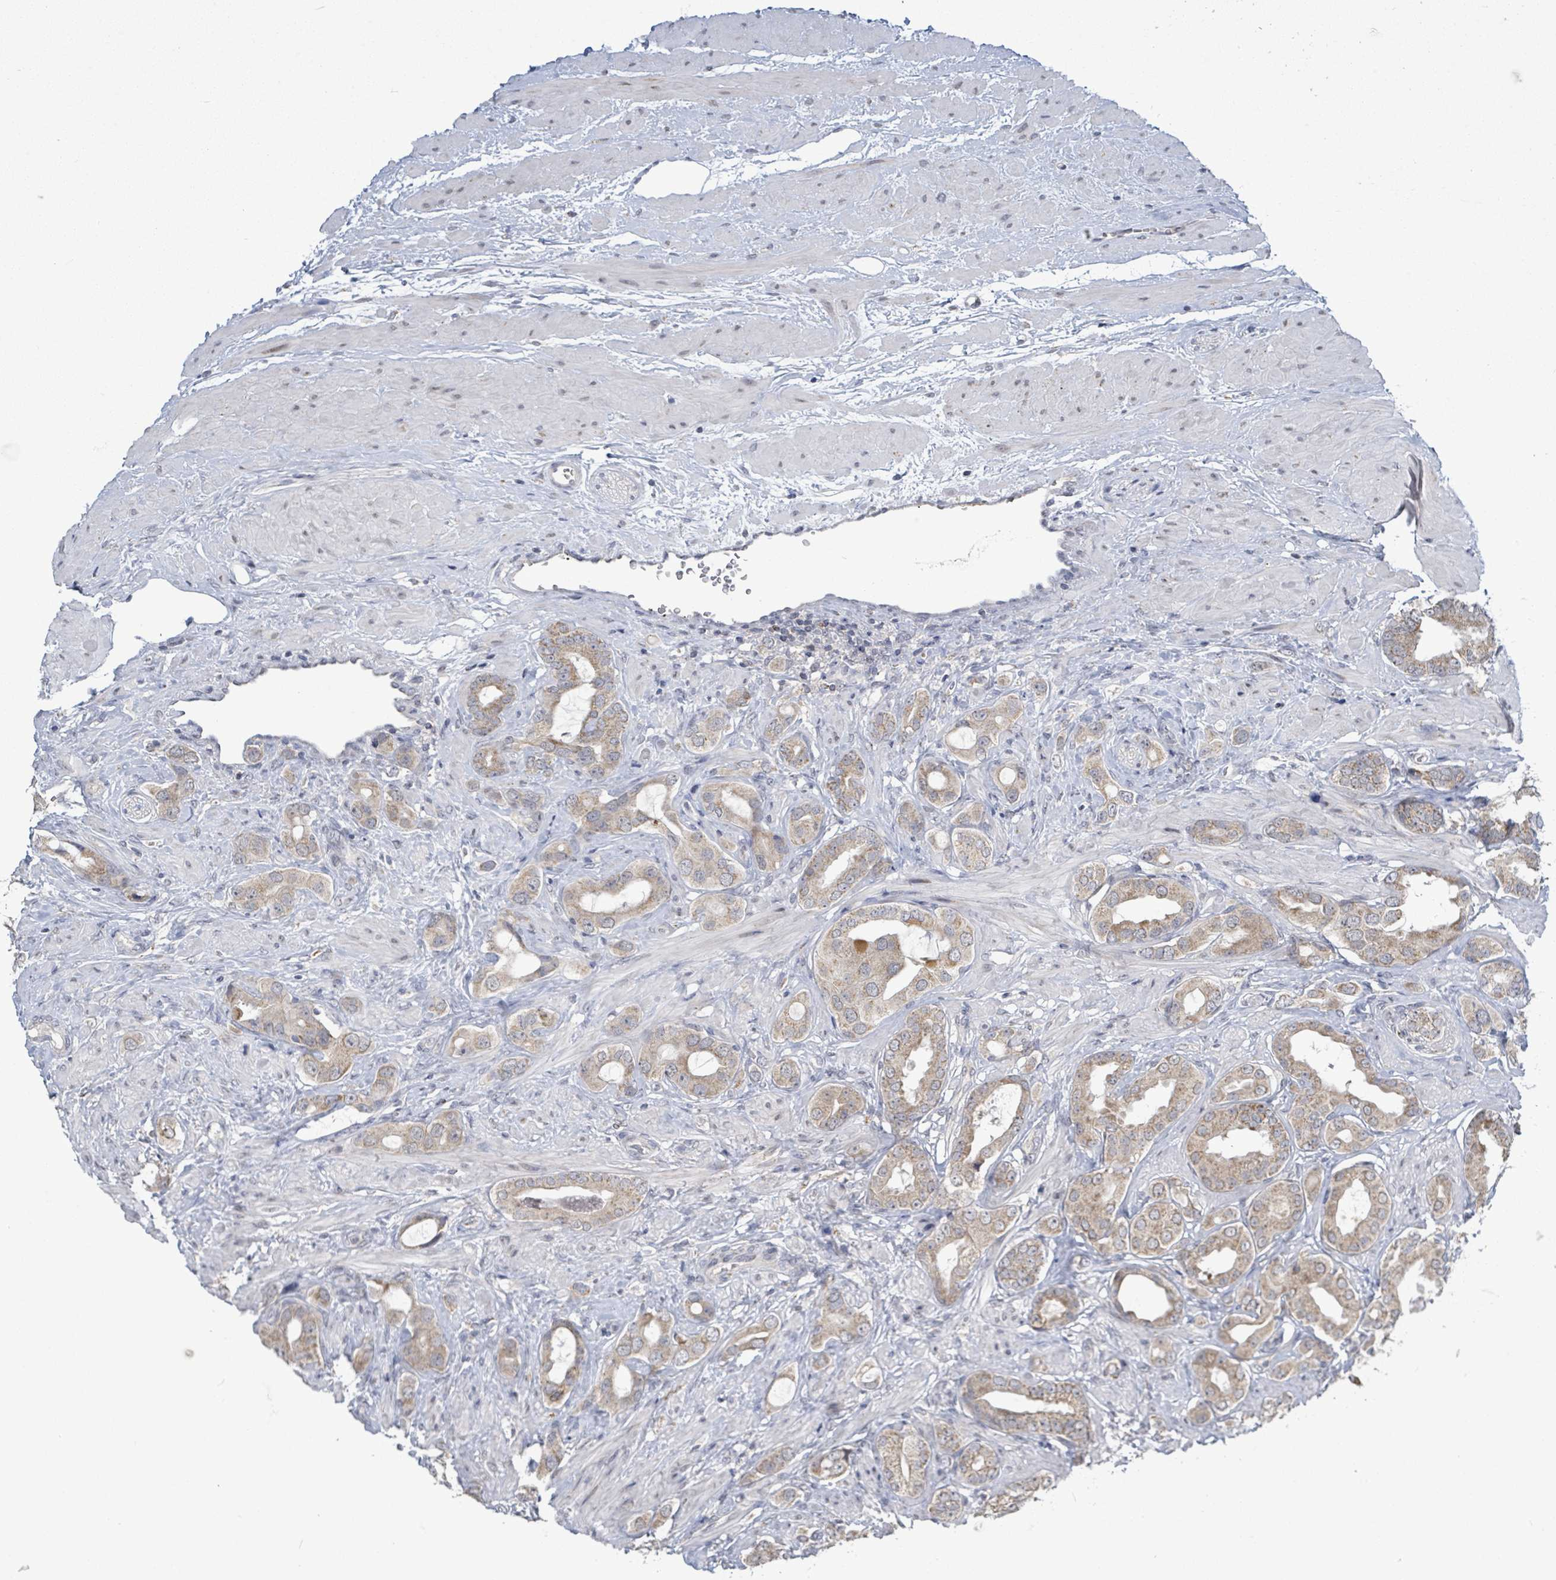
{"staining": {"intensity": "weak", "quantity": "25%-75%", "location": "cytoplasmic/membranous"}, "tissue": "prostate cancer", "cell_type": "Tumor cells", "image_type": "cancer", "snomed": [{"axis": "morphology", "description": "Adenocarcinoma, Low grade"}, {"axis": "topography", "description": "Prostate"}], "caption": "This micrograph reveals prostate cancer stained with immunohistochemistry (IHC) to label a protein in brown. The cytoplasmic/membranous of tumor cells show weak positivity for the protein. Nuclei are counter-stained blue.", "gene": "COQ10B", "patient": {"sex": "male", "age": 57}}